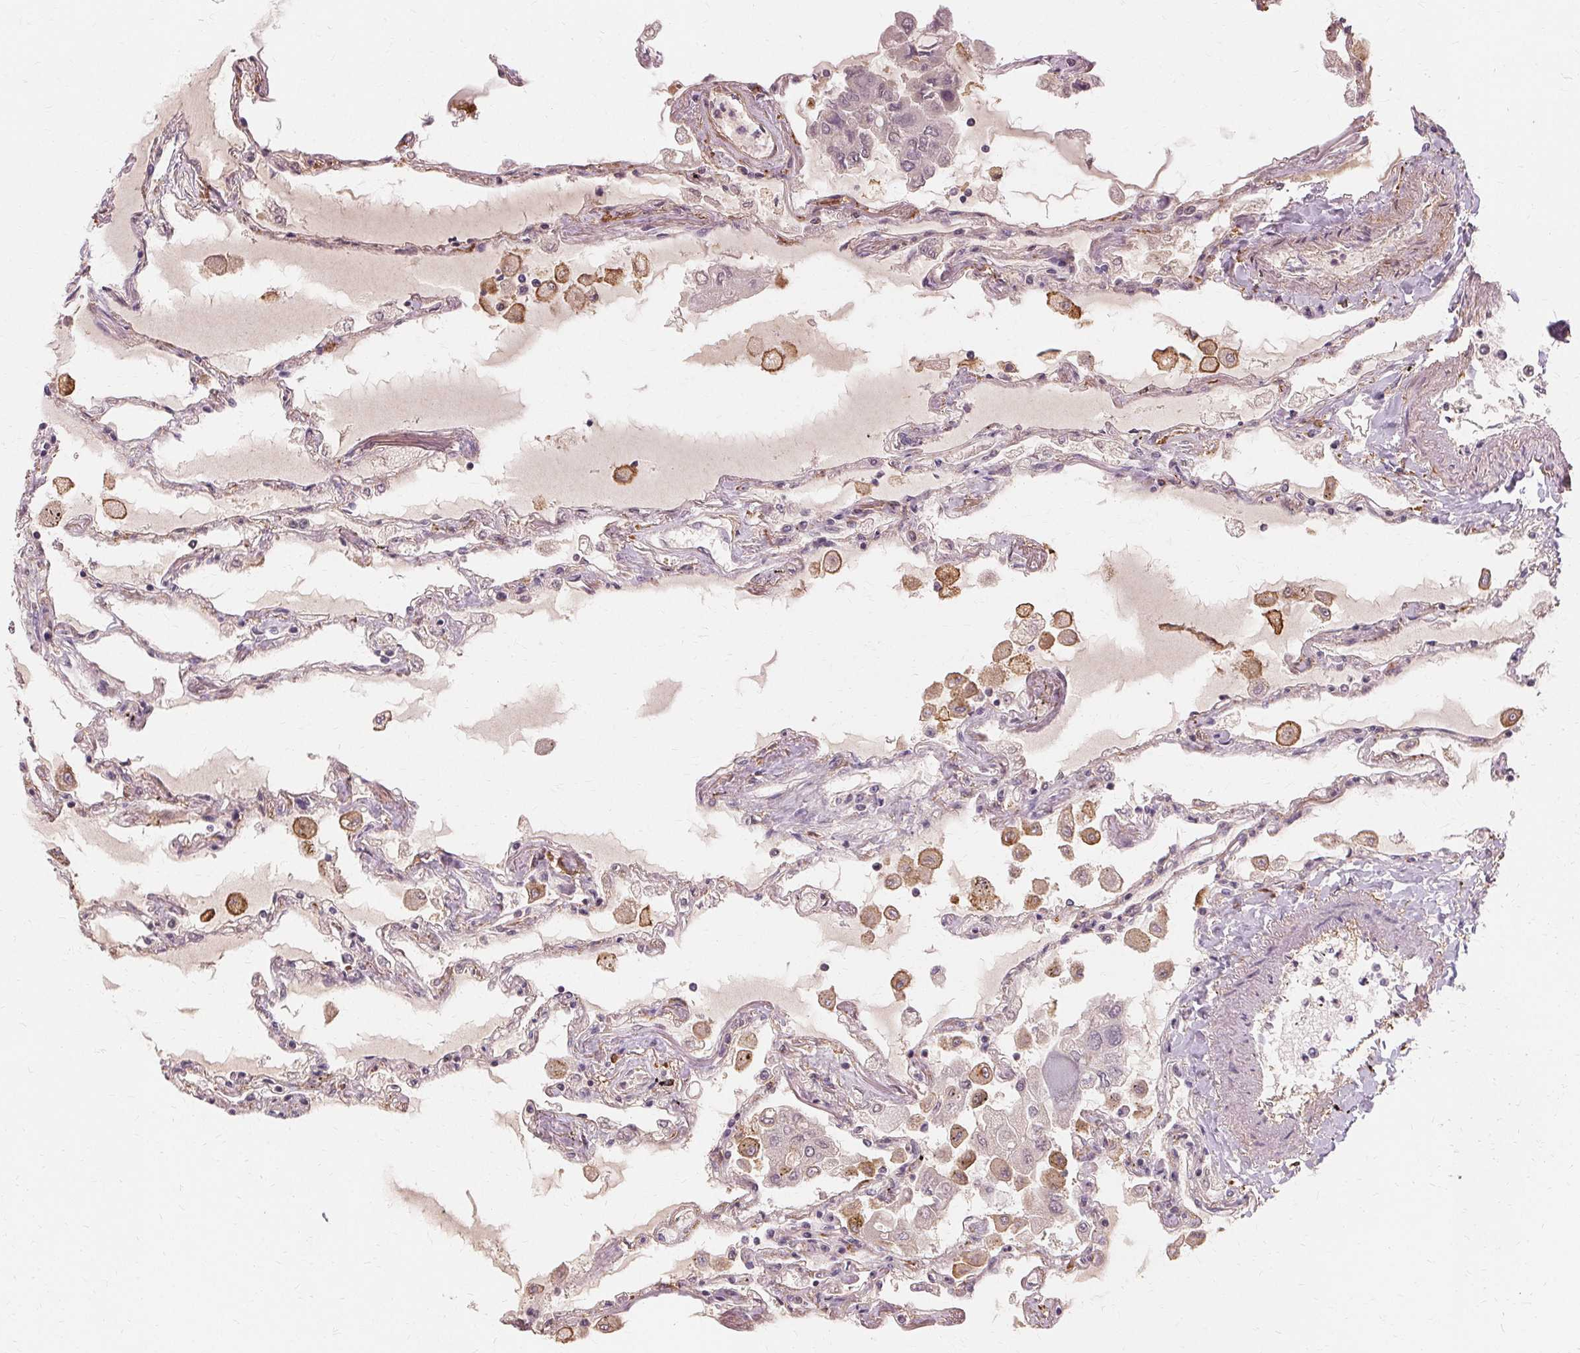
{"staining": {"intensity": "negative", "quantity": "none", "location": "none"}, "tissue": "lung", "cell_type": "Alveolar cells", "image_type": "normal", "snomed": [{"axis": "morphology", "description": "Normal tissue, NOS"}, {"axis": "morphology", "description": "Adenocarcinoma, NOS"}, {"axis": "topography", "description": "Cartilage tissue"}, {"axis": "topography", "description": "Lung"}], "caption": "Alveolar cells are negative for brown protein staining in benign lung. (DAB IHC visualized using brightfield microscopy, high magnification).", "gene": "IFNGR1", "patient": {"sex": "female", "age": 67}}